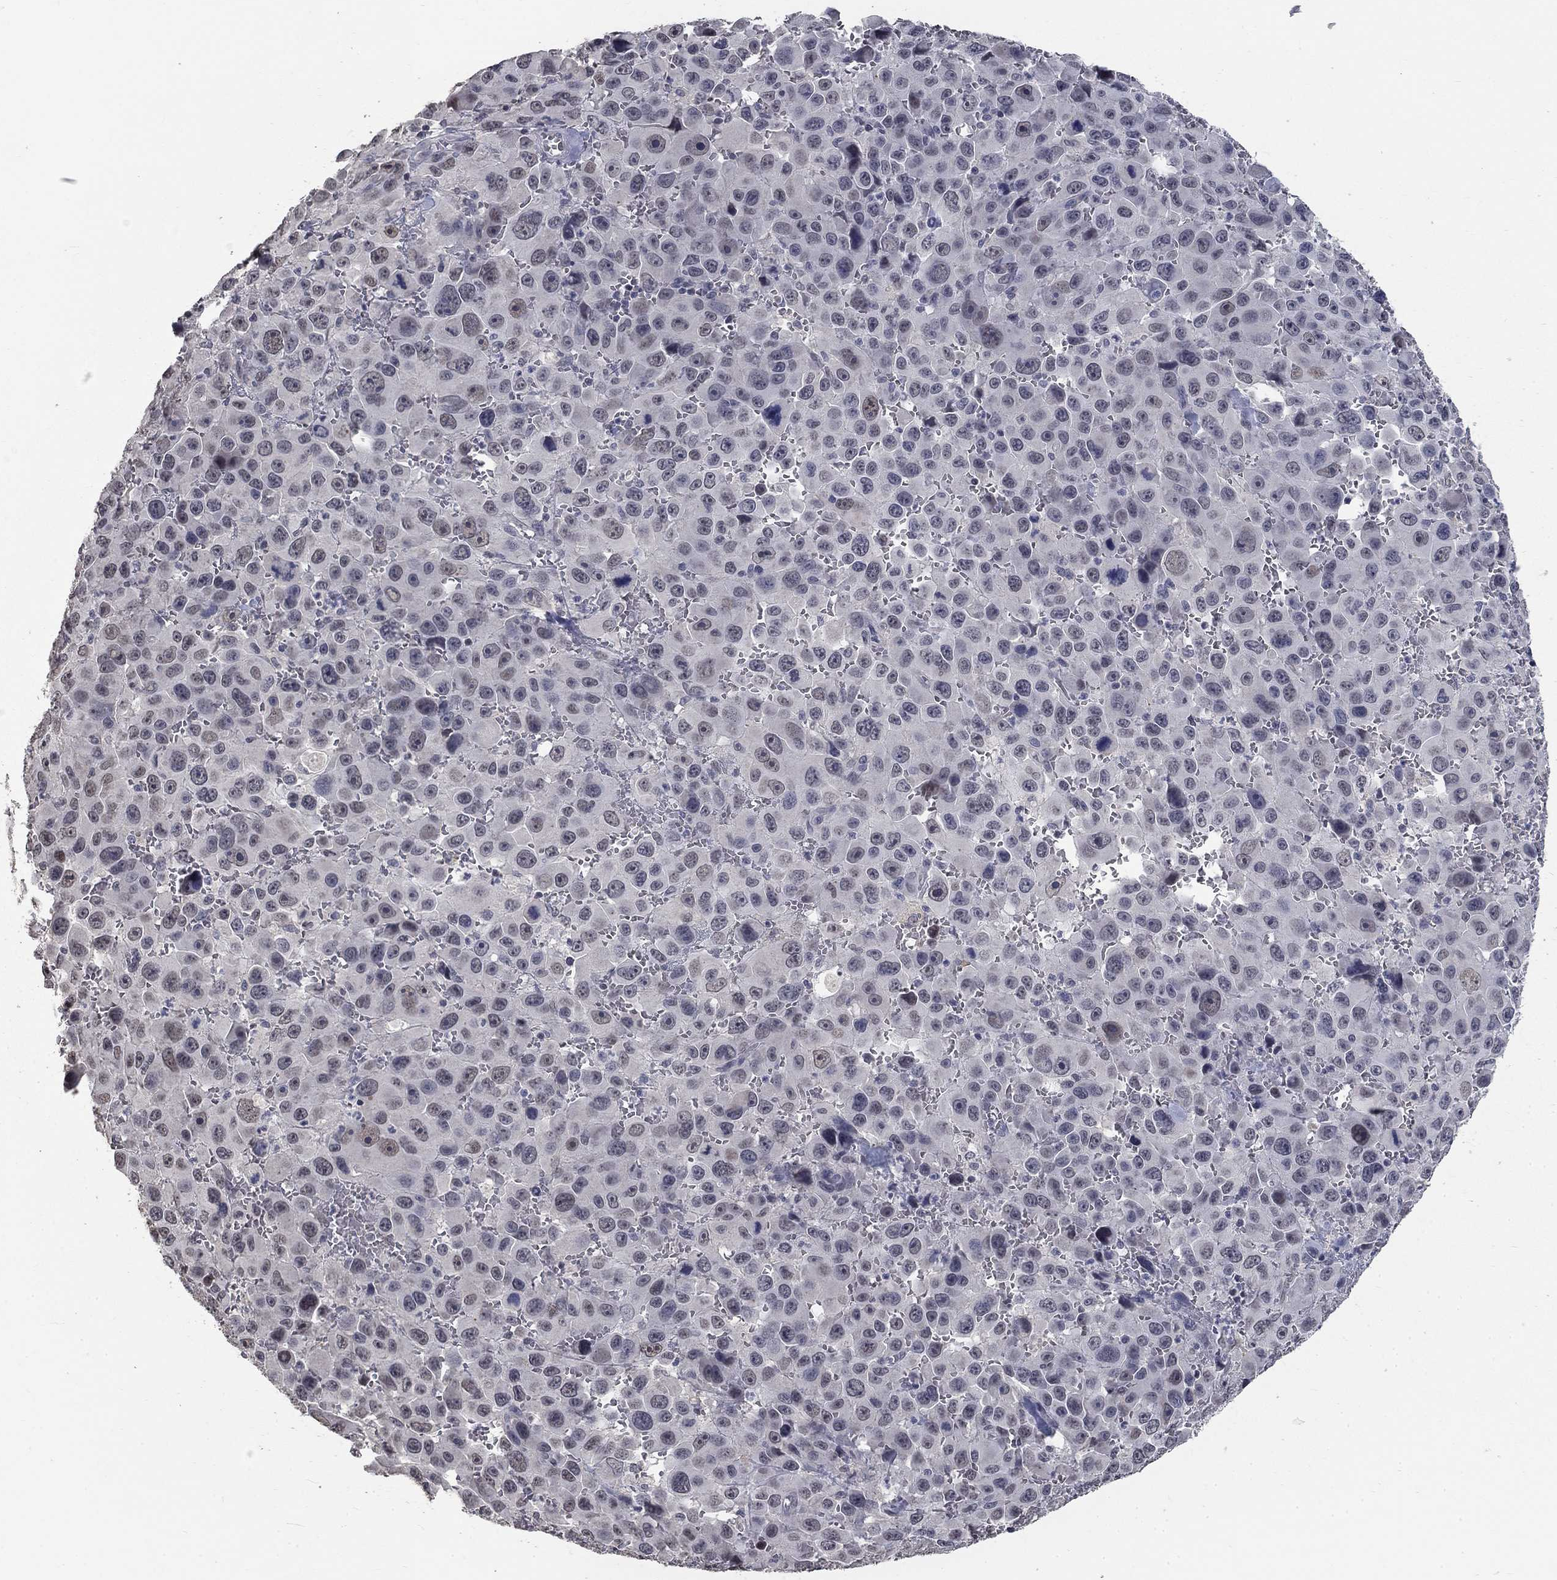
{"staining": {"intensity": "negative", "quantity": "none", "location": "none"}, "tissue": "melanoma", "cell_type": "Tumor cells", "image_type": "cancer", "snomed": [{"axis": "morphology", "description": "Malignant melanoma, NOS"}, {"axis": "topography", "description": "Skin"}], "caption": "High magnification brightfield microscopy of melanoma stained with DAB (brown) and counterstained with hematoxylin (blue): tumor cells show no significant positivity.", "gene": "SPATA33", "patient": {"sex": "female", "age": 91}}